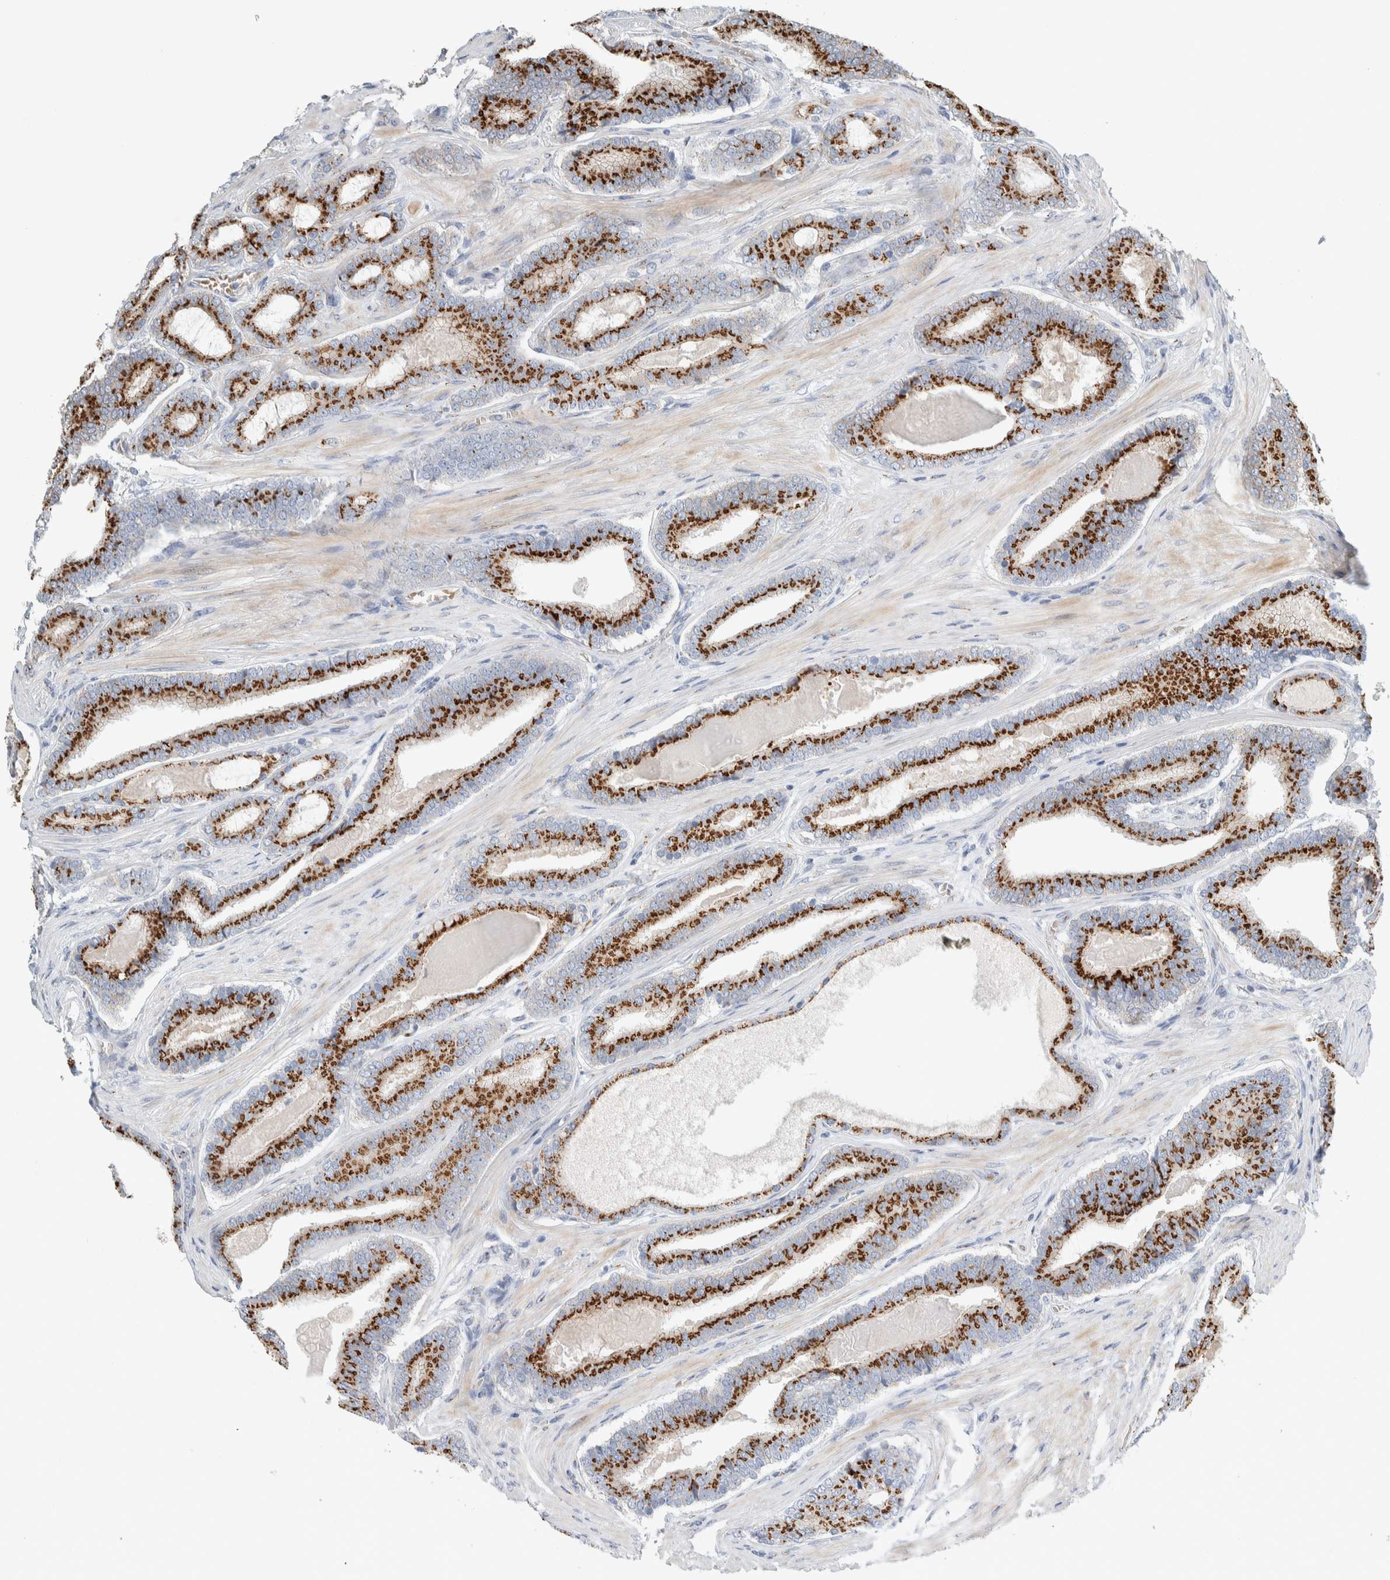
{"staining": {"intensity": "strong", "quantity": ">75%", "location": "cytoplasmic/membranous"}, "tissue": "prostate cancer", "cell_type": "Tumor cells", "image_type": "cancer", "snomed": [{"axis": "morphology", "description": "Adenocarcinoma, High grade"}, {"axis": "topography", "description": "Prostate"}], "caption": "The photomicrograph reveals immunohistochemical staining of prostate cancer. There is strong cytoplasmic/membranous positivity is seen in approximately >75% of tumor cells.", "gene": "SLC38A10", "patient": {"sex": "male", "age": 60}}